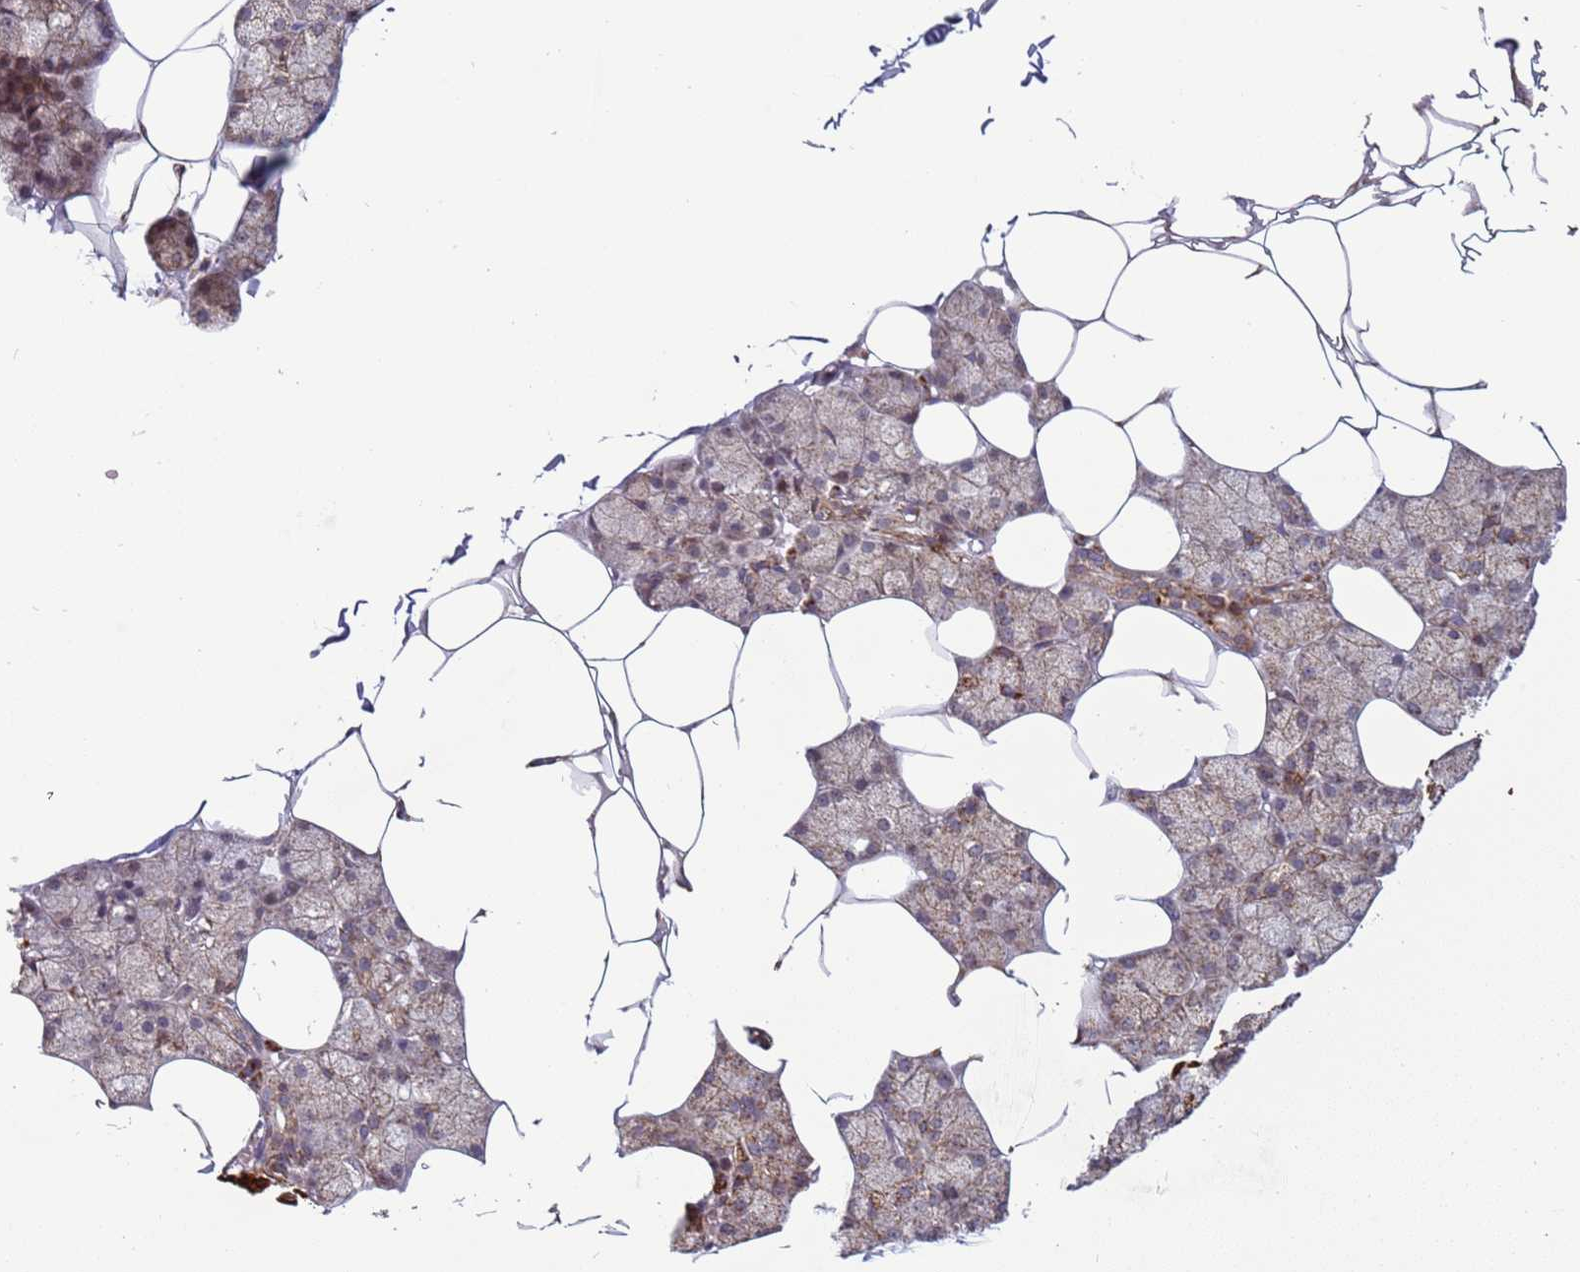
{"staining": {"intensity": "strong", "quantity": "<25%", "location": "cytoplasmic/membranous"}, "tissue": "salivary gland", "cell_type": "Glandular cells", "image_type": "normal", "snomed": [{"axis": "morphology", "description": "Normal tissue, NOS"}, {"axis": "topography", "description": "Salivary gland"}], "caption": "IHC histopathology image of unremarkable salivary gland: human salivary gland stained using immunohistochemistry displays medium levels of strong protein expression localized specifically in the cytoplasmic/membranous of glandular cells, appearing as a cytoplasmic/membranous brown color.", "gene": "RCOR2", "patient": {"sex": "male", "age": 62}}